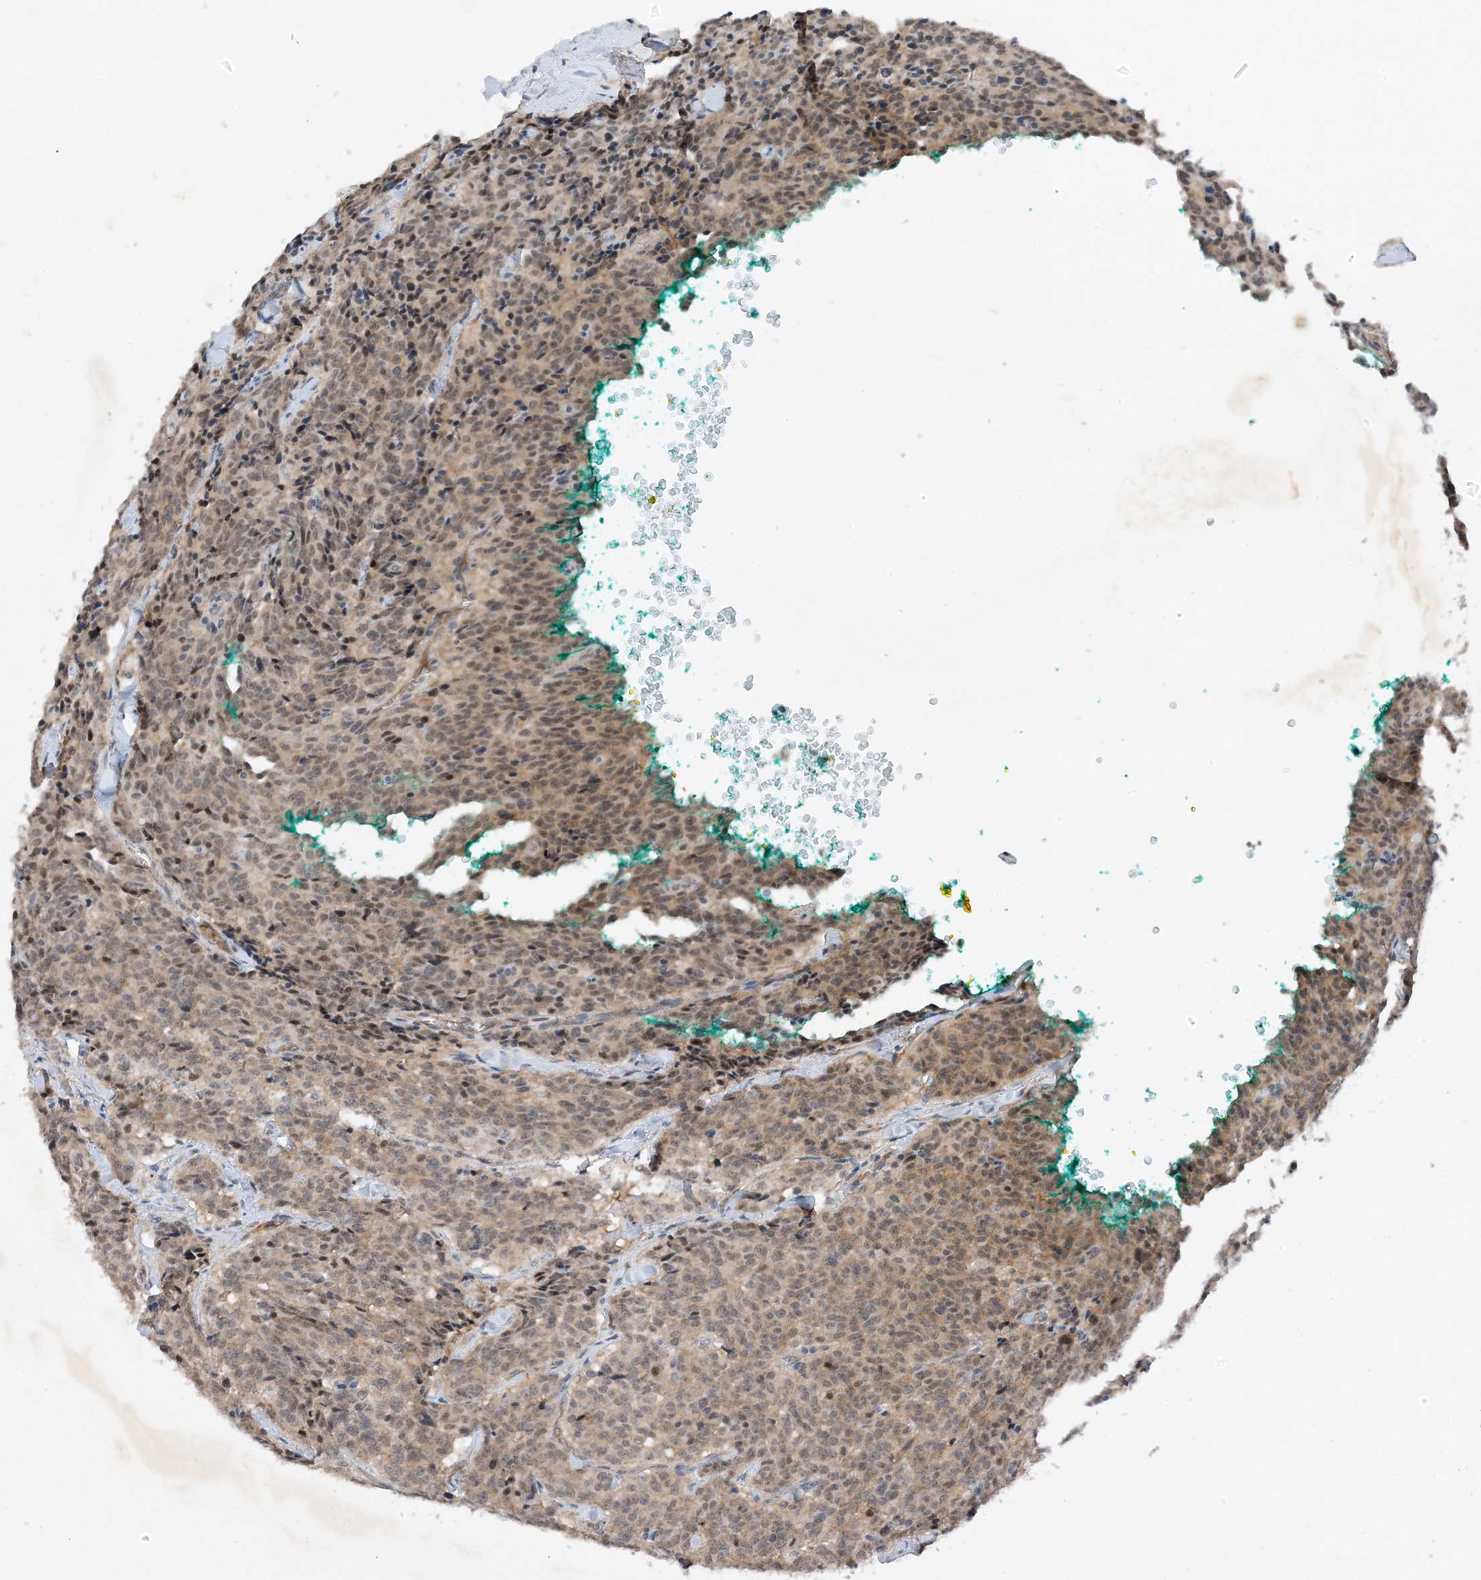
{"staining": {"intensity": "weak", "quantity": "25%-75%", "location": "cytoplasmic/membranous"}, "tissue": "carcinoid", "cell_type": "Tumor cells", "image_type": "cancer", "snomed": [{"axis": "morphology", "description": "Carcinoid, malignant, NOS"}, {"axis": "topography", "description": "Lung"}], "caption": "DAB immunohistochemical staining of human carcinoid (malignant) demonstrates weak cytoplasmic/membranous protein positivity in about 25%-75% of tumor cells.", "gene": "MAST3", "patient": {"sex": "female", "age": 46}}